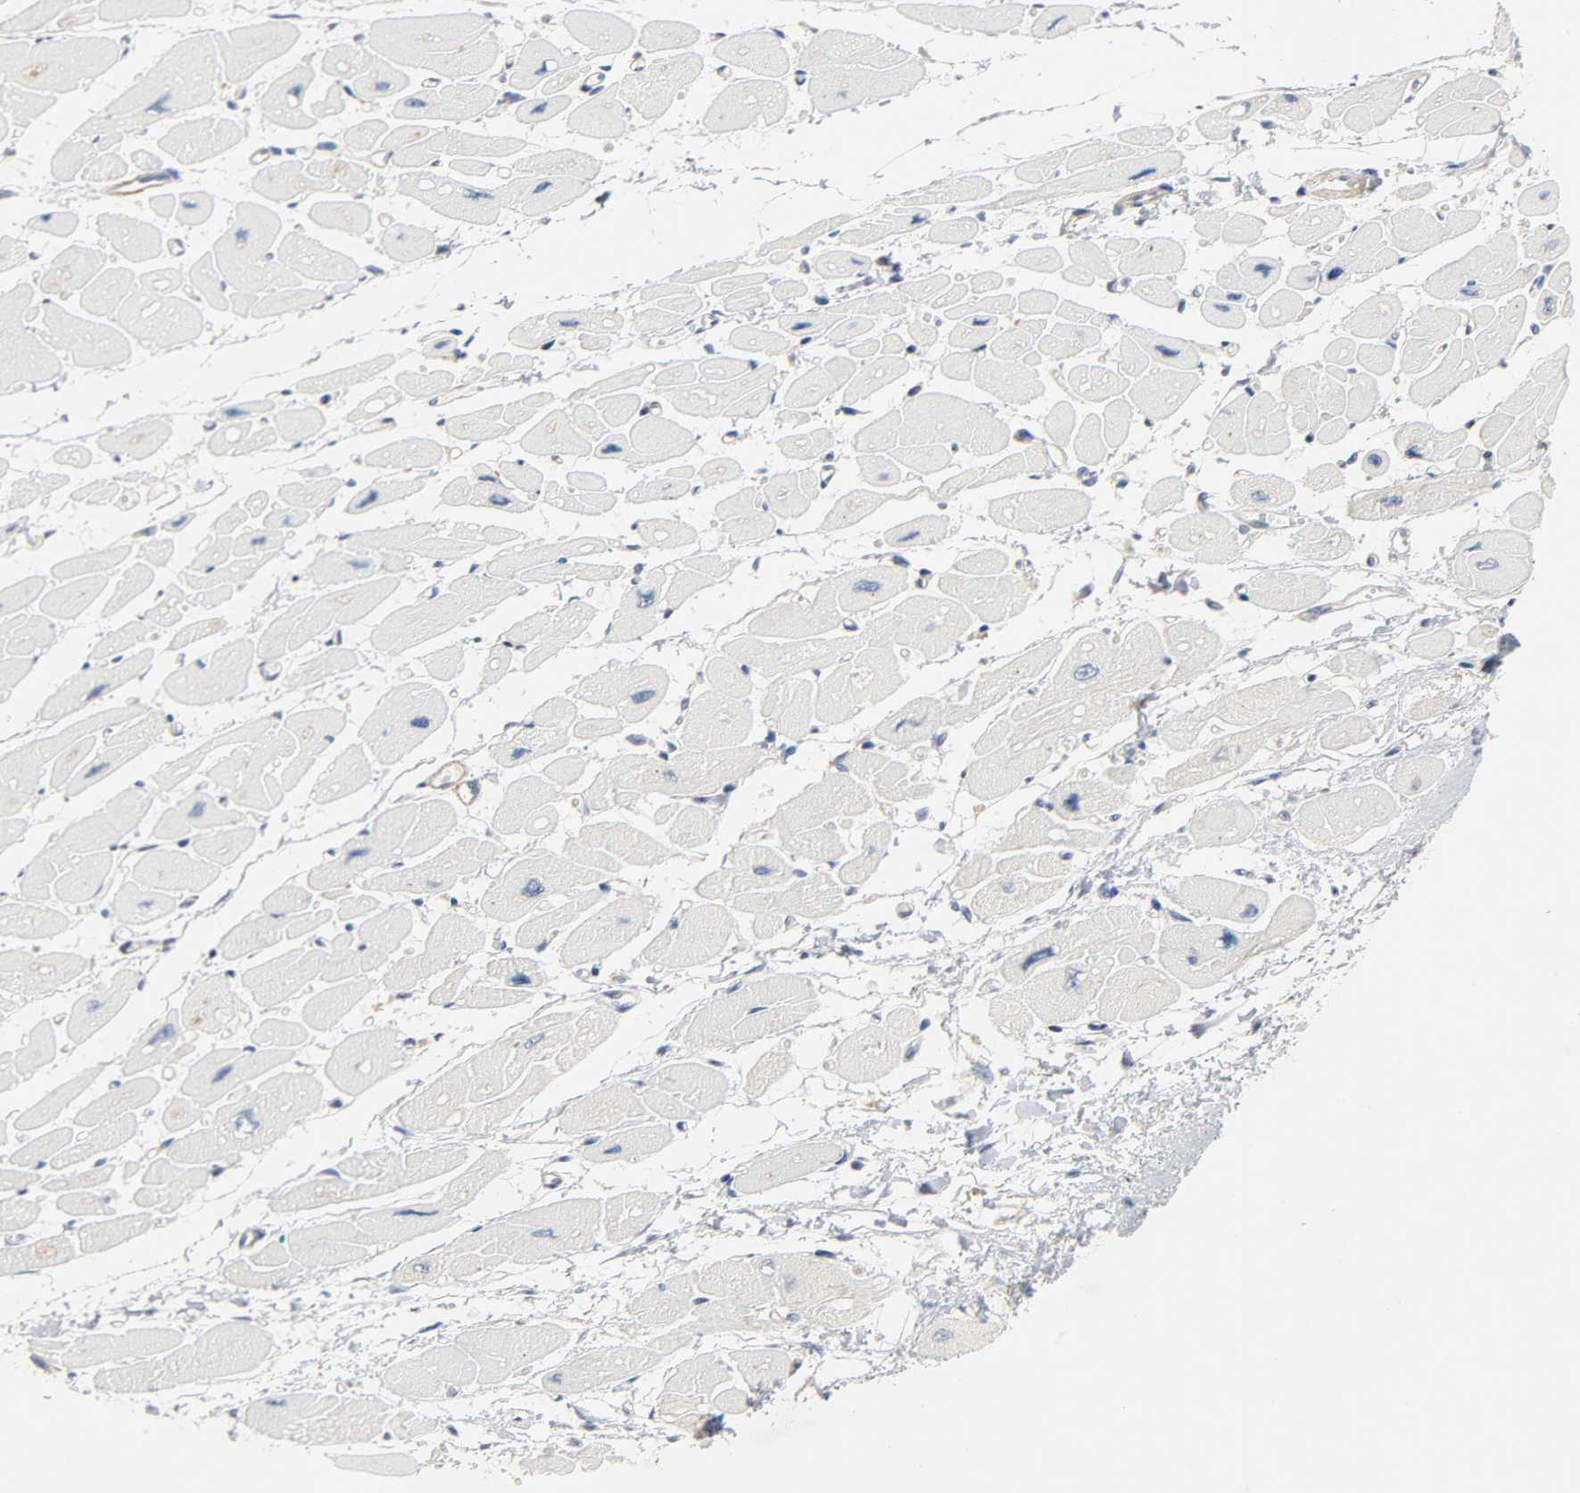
{"staining": {"intensity": "negative", "quantity": "none", "location": "none"}, "tissue": "heart muscle", "cell_type": "Cardiomyocytes", "image_type": "normal", "snomed": [{"axis": "morphology", "description": "Normal tissue, NOS"}, {"axis": "topography", "description": "Heart"}], "caption": "Immunohistochemistry micrograph of unremarkable heart muscle: human heart muscle stained with DAB demonstrates no significant protein expression in cardiomyocytes.", "gene": "ARPC1A", "patient": {"sex": "female", "age": 54}}